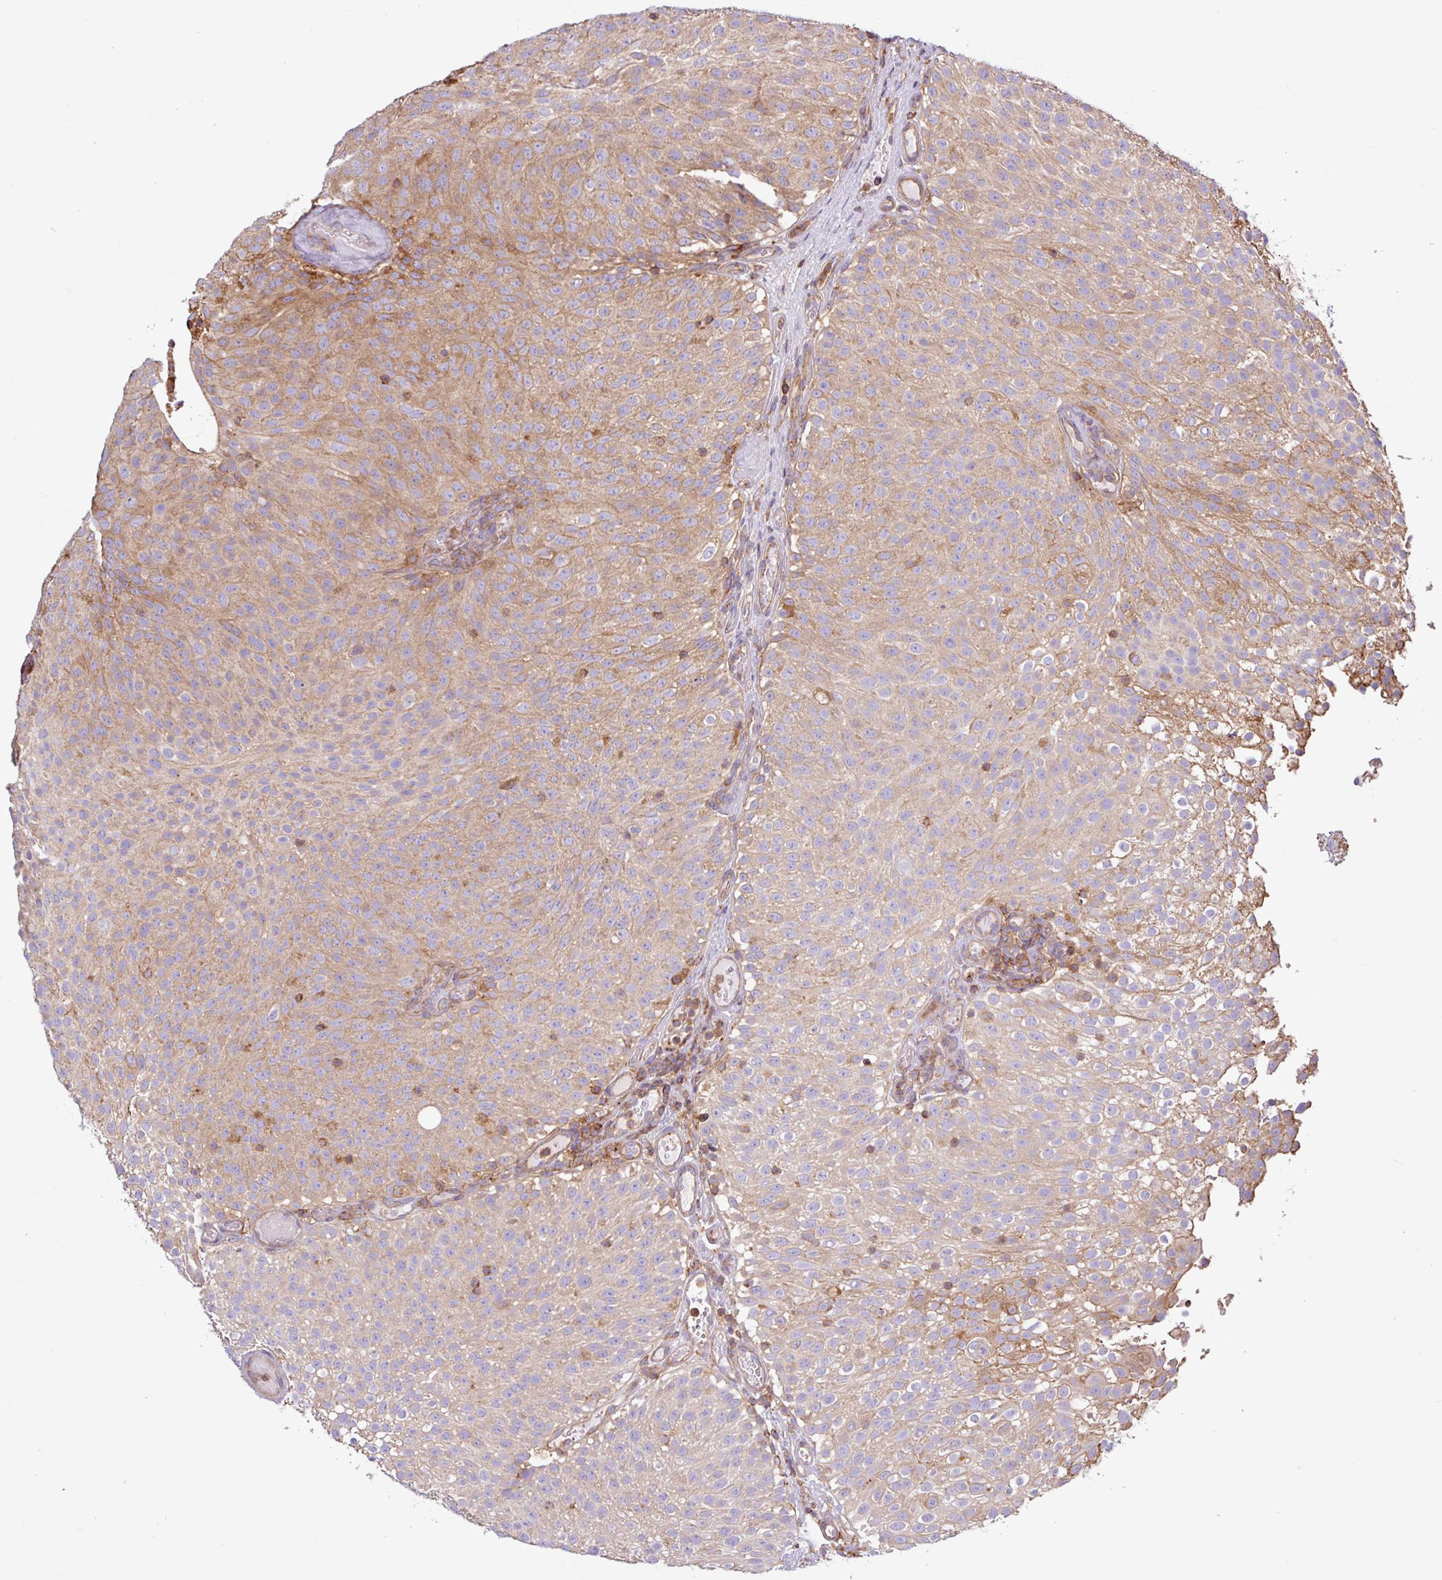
{"staining": {"intensity": "weak", "quantity": "25%-75%", "location": "cytoplasmic/membranous"}, "tissue": "urothelial cancer", "cell_type": "Tumor cells", "image_type": "cancer", "snomed": [{"axis": "morphology", "description": "Urothelial carcinoma, Low grade"}, {"axis": "topography", "description": "Urinary bladder"}], "caption": "Urothelial cancer stained with a protein marker exhibits weak staining in tumor cells.", "gene": "ACTR3", "patient": {"sex": "male", "age": 78}}